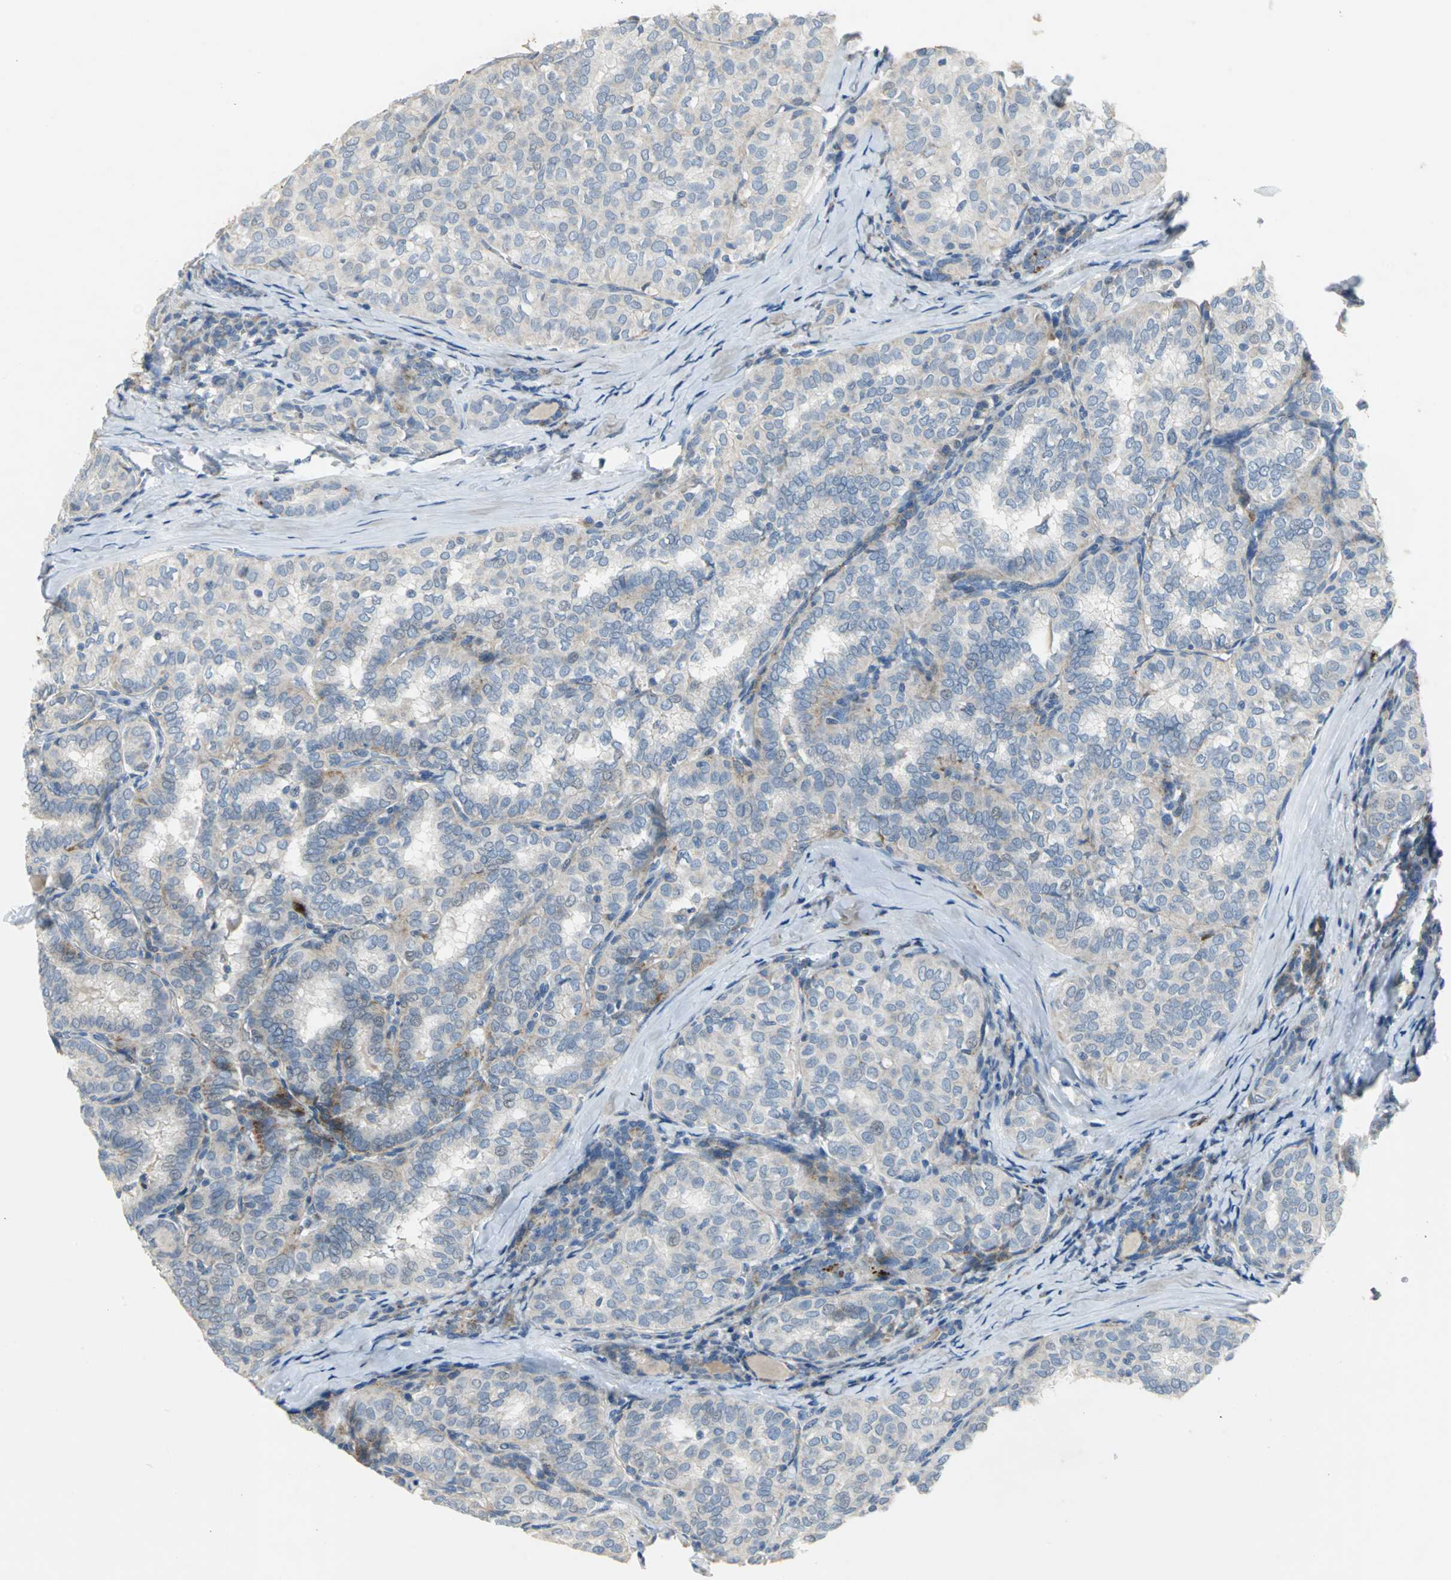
{"staining": {"intensity": "weak", "quantity": "25%-75%", "location": "cytoplasmic/membranous"}, "tissue": "thyroid cancer", "cell_type": "Tumor cells", "image_type": "cancer", "snomed": [{"axis": "morphology", "description": "Normal tissue, NOS"}, {"axis": "morphology", "description": "Papillary adenocarcinoma, NOS"}, {"axis": "topography", "description": "Thyroid gland"}], "caption": "Immunohistochemical staining of thyroid cancer shows low levels of weak cytoplasmic/membranous protein positivity in approximately 25%-75% of tumor cells.", "gene": "SPPL2B", "patient": {"sex": "female", "age": 30}}